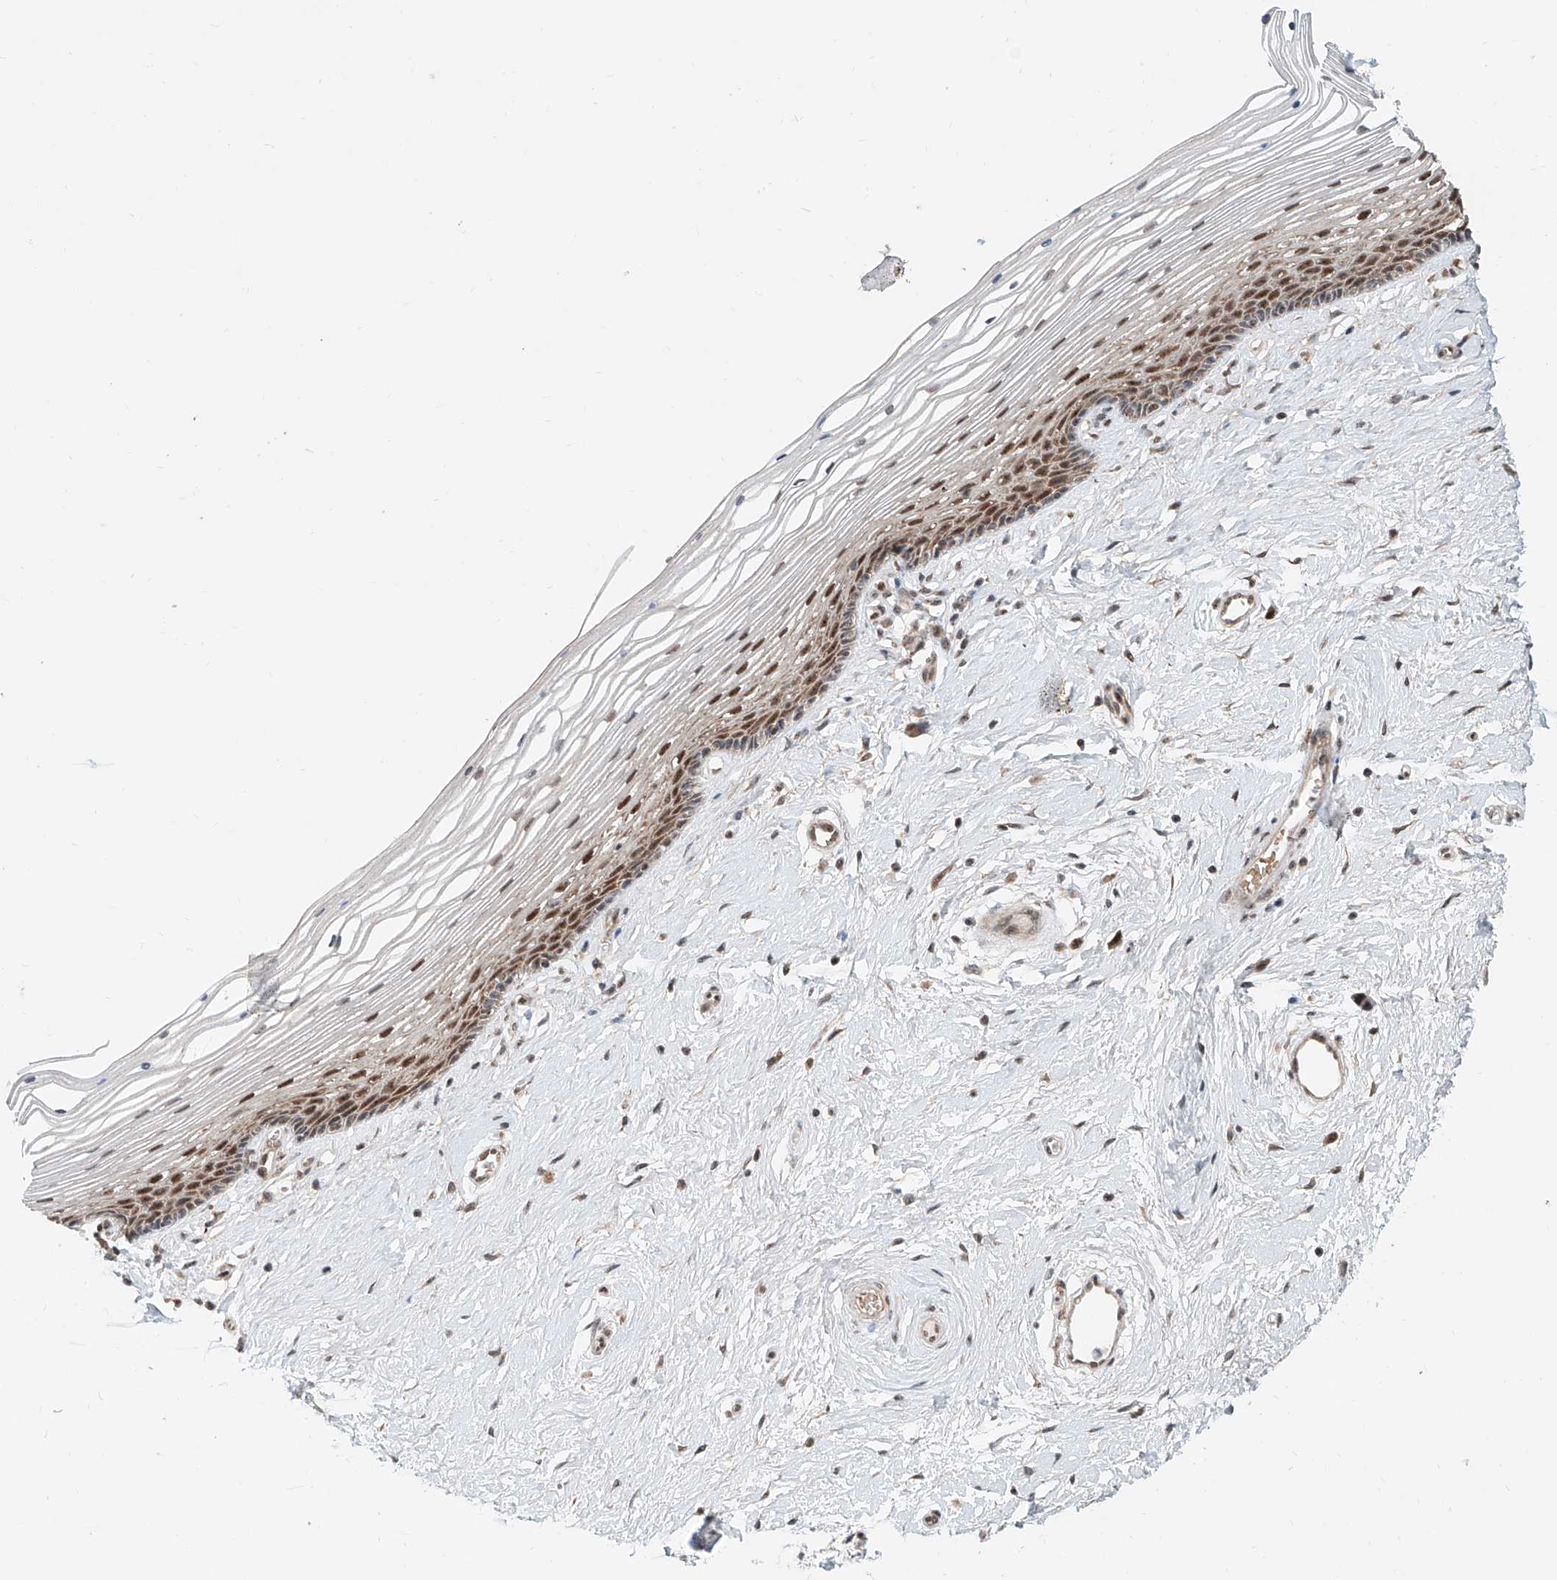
{"staining": {"intensity": "moderate", "quantity": ">75%", "location": "nuclear"}, "tissue": "vagina", "cell_type": "Squamous epithelial cells", "image_type": "normal", "snomed": [{"axis": "morphology", "description": "Normal tissue, NOS"}, {"axis": "topography", "description": "Vagina"}], "caption": "IHC staining of normal vagina, which displays medium levels of moderate nuclear expression in about >75% of squamous epithelial cells indicating moderate nuclear protein positivity. The staining was performed using DAB (3,3'-diaminobenzidine) (brown) for protein detection and nuclei were counterstained in hematoxylin (blue).", "gene": "SDE2", "patient": {"sex": "female", "age": 46}}